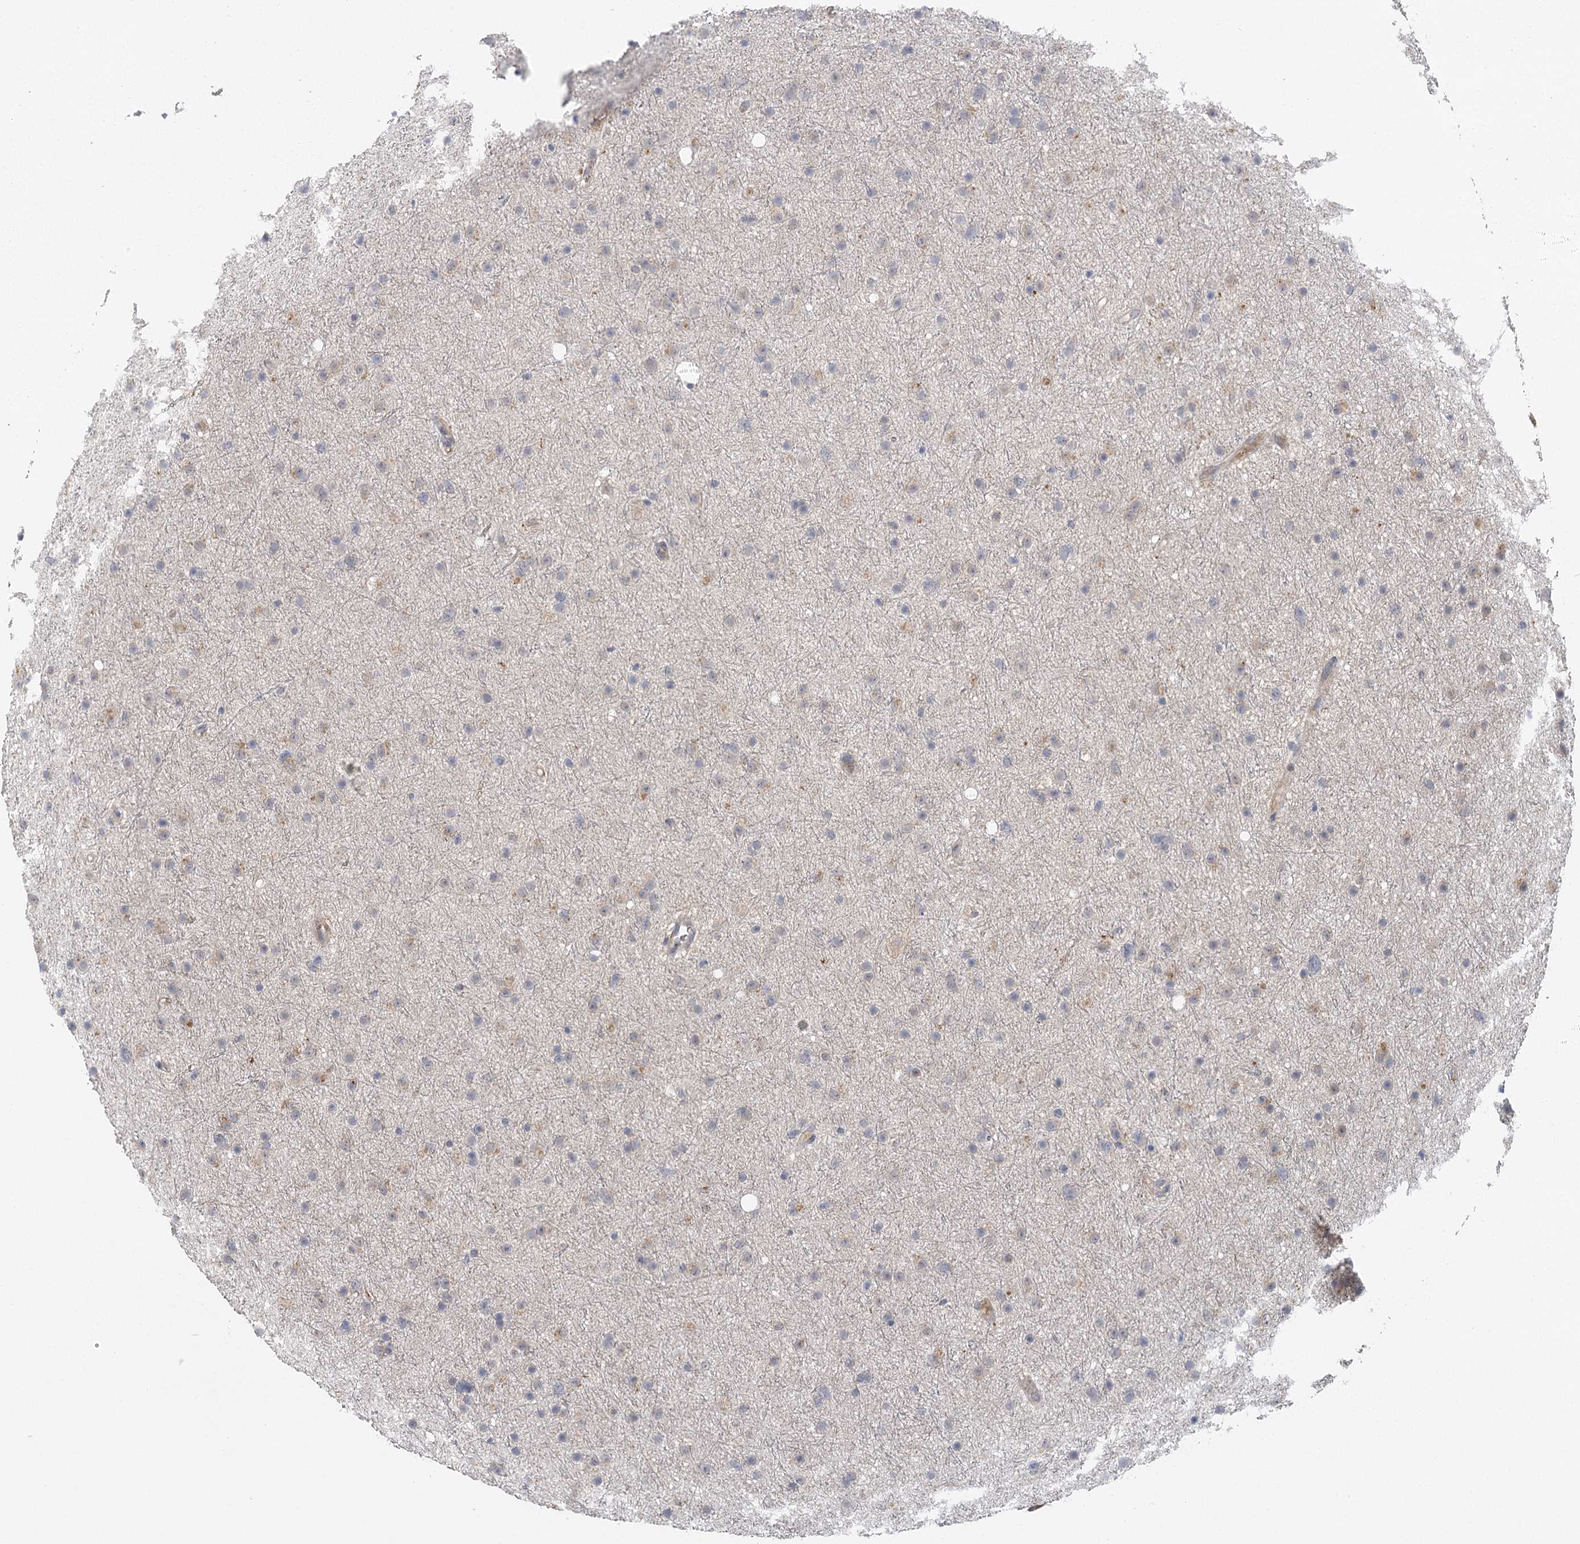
{"staining": {"intensity": "negative", "quantity": "none", "location": "none"}, "tissue": "glioma", "cell_type": "Tumor cells", "image_type": "cancer", "snomed": [{"axis": "morphology", "description": "Glioma, malignant, Low grade"}, {"axis": "topography", "description": "Cerebral cortex"}], "caption": "Protein analysis of glioma exhibits no significant positivity in tumor cells.", "gene": "IL11RA", "patient": {"sex": "female", "age": 39}}